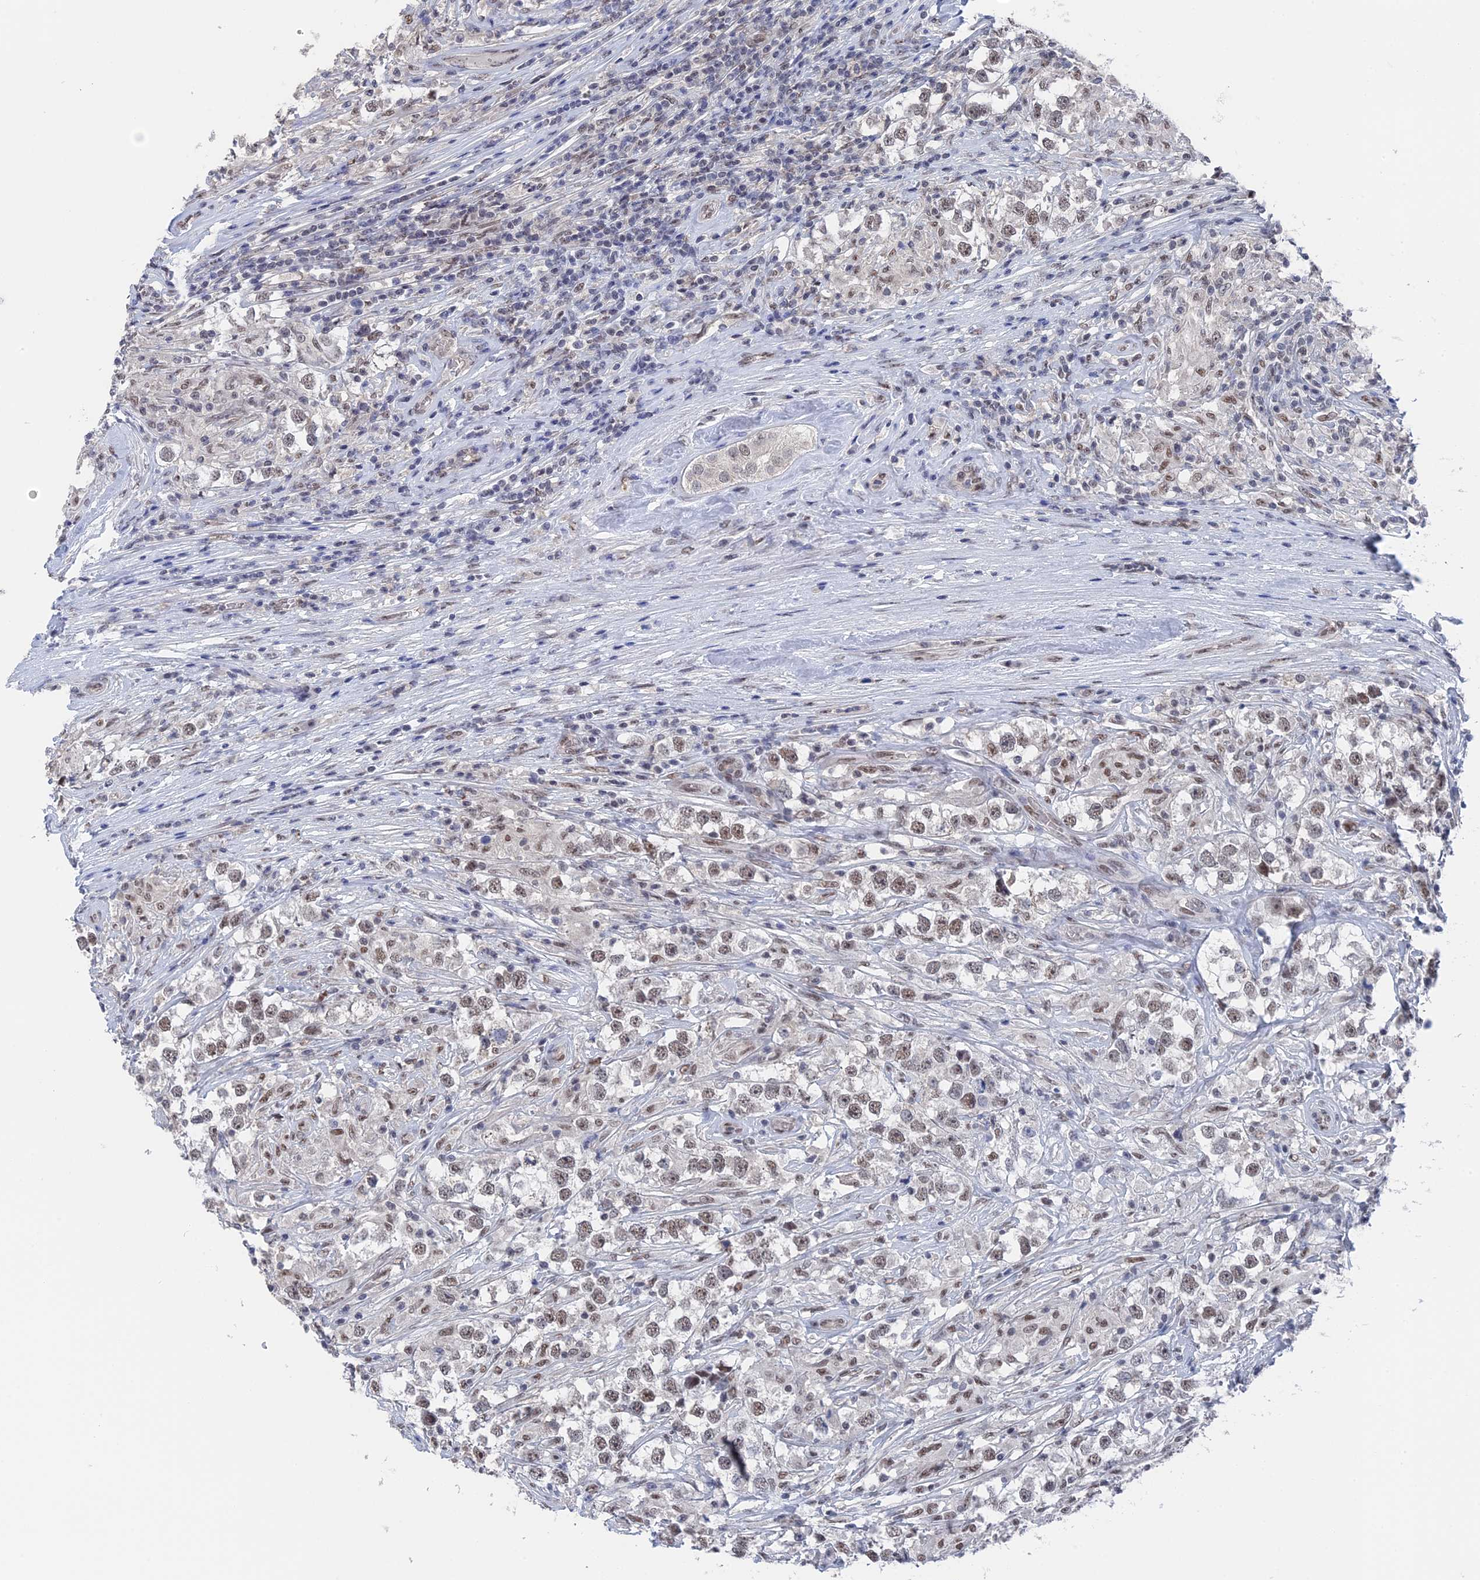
{"staining": {"intensity": "weak", "quantity": ">75%", "location": "nuclear"}, "tissue": "testis cancer", "cell_type": "Tumor cells", "image_type": "cancer", "snomed": [{"axis": "morphology", "description": "Seminoma, NOS"}, {"axis": "topography", "description": "Testis"}], "caption": "Protein positivity by IHC demonstrates weak nuclear positivity in about >75% of tumor cells in seminoma (testis). (brown staining indicates protein expression, while blue staining denotes nuclei).", "gene": "TSSC4", "patient": {"sex": "male", "age": 46}}